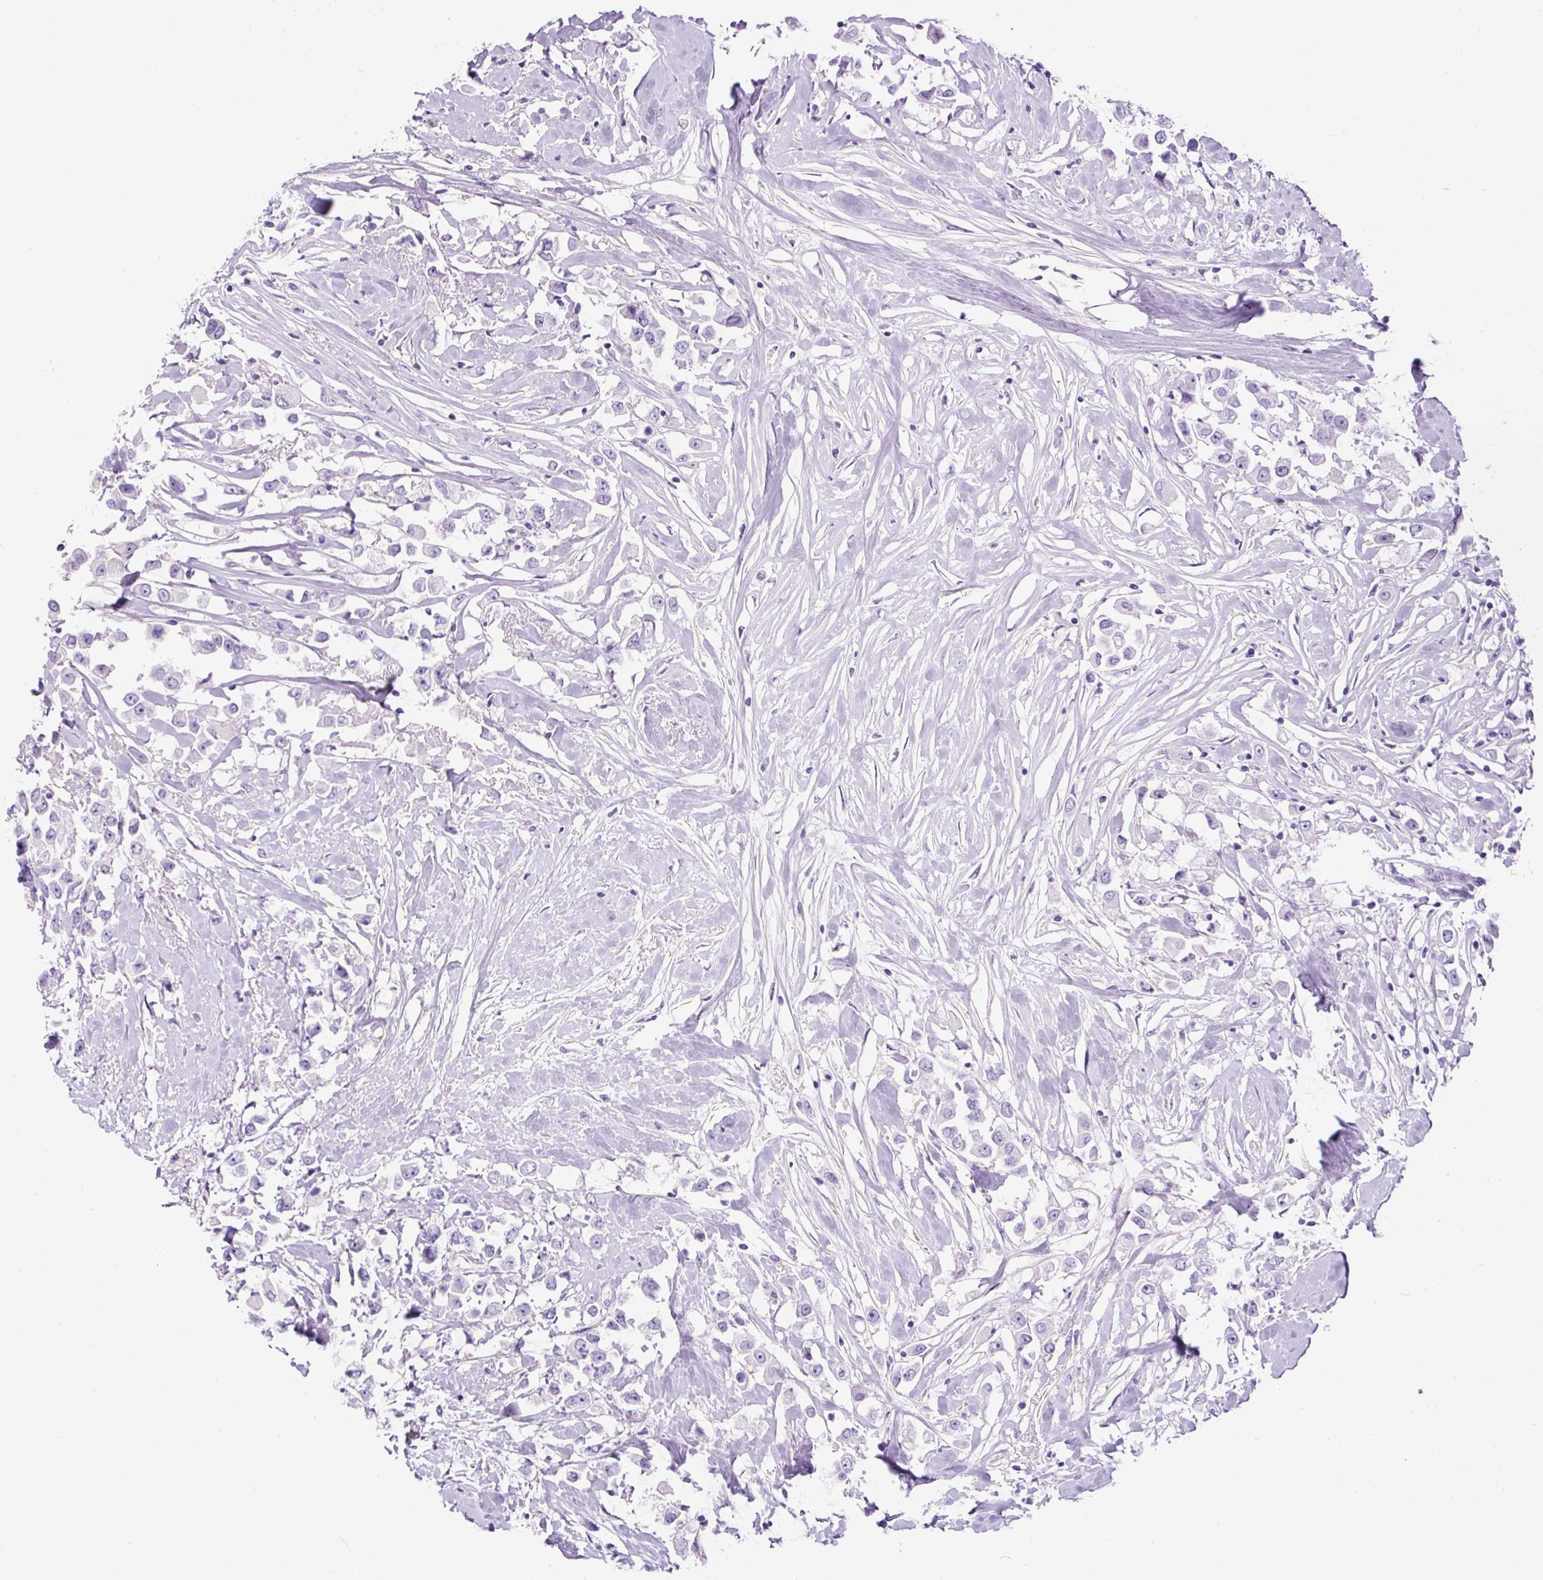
{"staining": {"intensity": "negative", "quantity": "none", "location": "none"}, "tissue": "breast cancer", "cell_type": "Tumor cells", "image_type": "cancer", "snomed": [{"axis": "morphology", "description": "Duct carcinoma"}, {"axis": "topography", "description": "Breast"}], "caption": "Tumor cells show no significant protein expression in intraductal carcinoma (breast).", "gene": "PDIA2", "patient": {"sex": "female", "age": 61}}